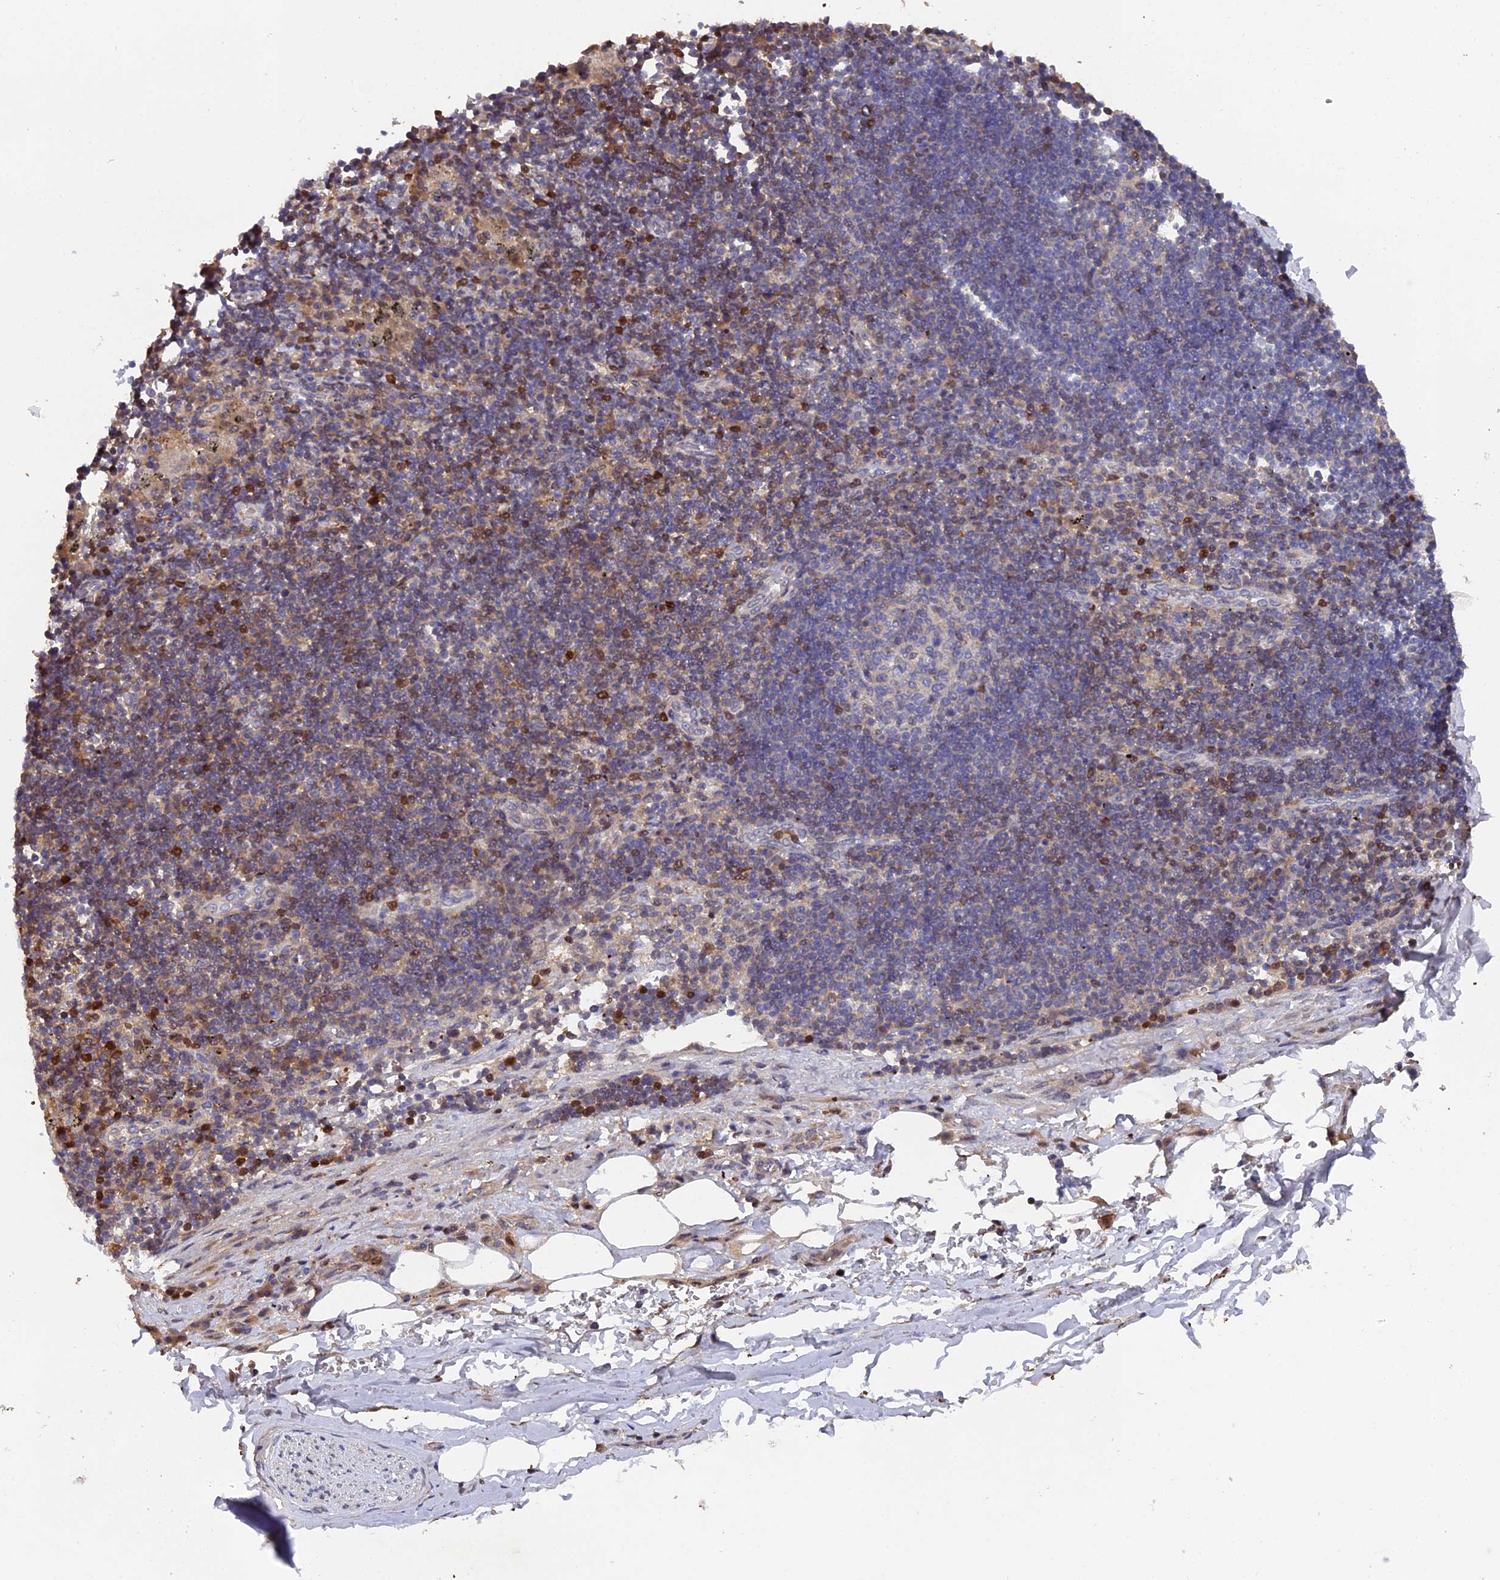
{"staining": {"intensity": "negative", "quantity": "none", "location": "none"}, "tissue": "adipose tissue", "cell_type": "Adipocytes", "image_type": "normal", "snomed": [{"axis": "morphology", "description": "Normal tissue, NOS"}, {"axis": "topography", "description": "Lymph node"}, {"axis": "topography", "description": "Cartilage tissue"}, {"axis": "topography", "description": "Bronchus"}], "caption": "Unremarkable adipose tissue was stained to show a protein in brown. There is no significant positivity in adipocytes. (Immunohistochemistry, brightfield microscopy, high magnification).", "gene": "GALK2", "patient": {"sex": "male", "age": 63}}